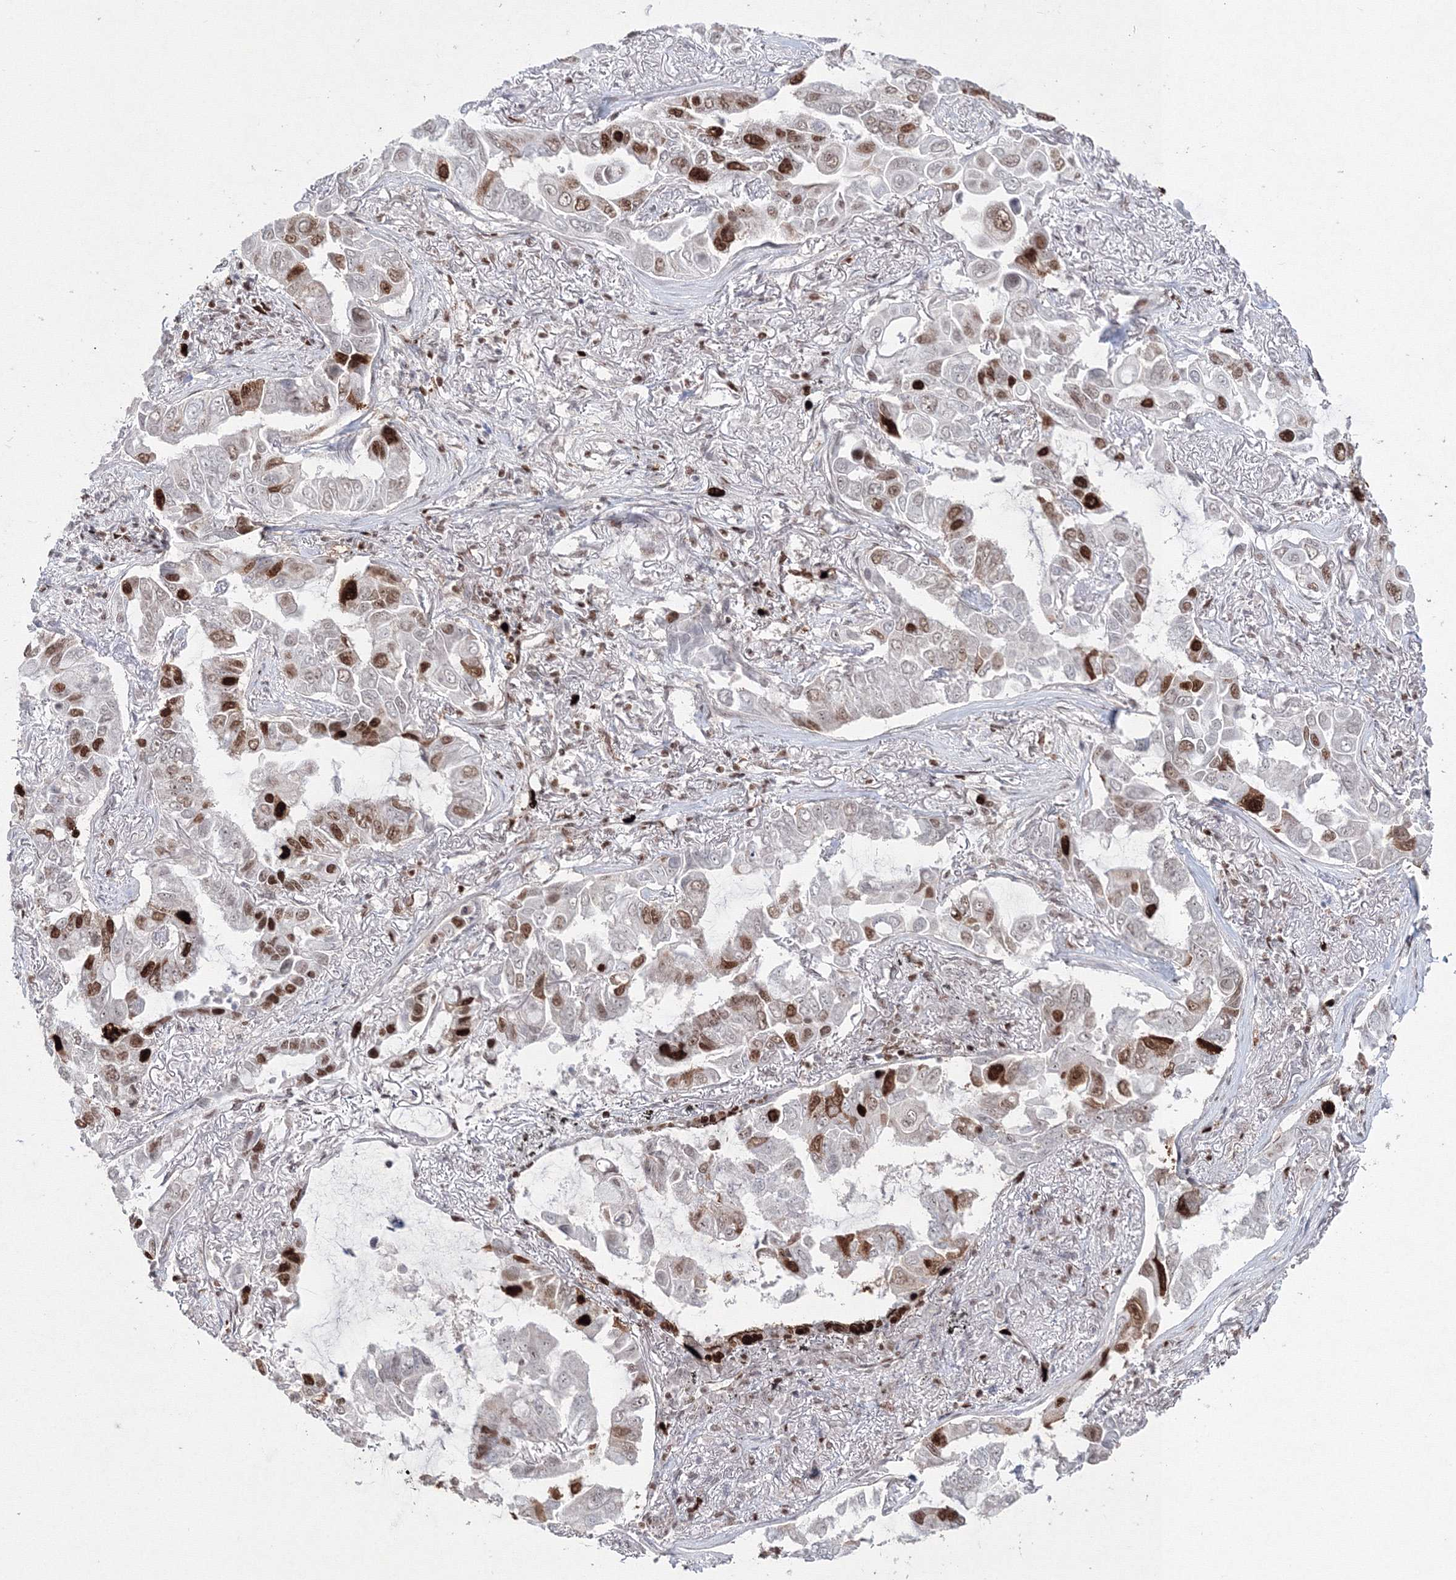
{"staining": {"intensity": "strong", "quantity": "25%-75%", "location": "cytoplasmic/membranous,nuclear"}, "tissue": "lung cancer", "cell_type": "Tumor cells", "image_type": "cancer", "snomed": [{"axis": "morphology", "description": "Adenocarcinoma, NOS"}, {"axis": "topography", "description": "Lung"}], "caption": "Protein staining shows strong cytoplasmic/membranous and nuclear staining in about 25%-75% of tumor cells in lung cancer (adenocarcinoma).", "gene": "LIG1", "patient": {"sex": "male", "age": 64}}